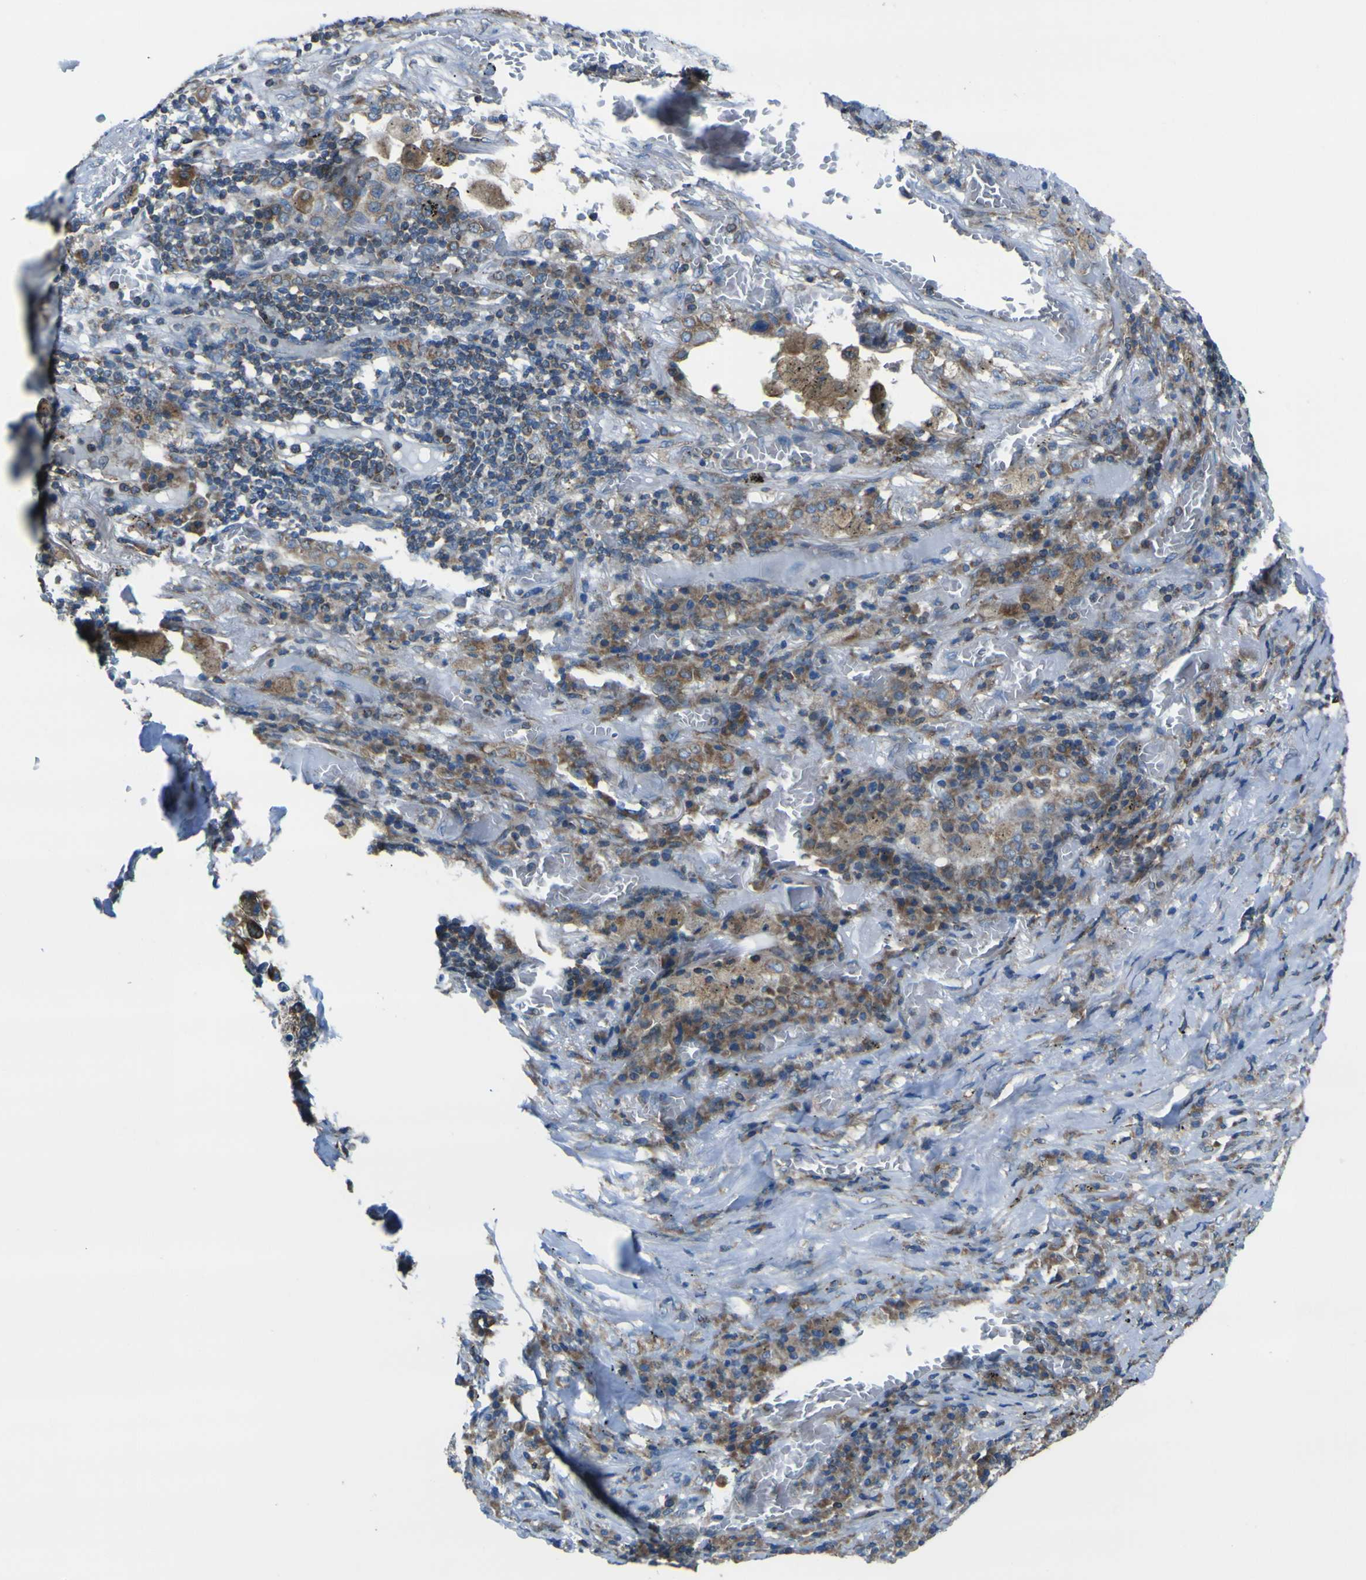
{"staining": {"intensity": "moderate", "quantity": "25%-75%", "location": "cytoplasmic/membranous"}, "tissue": "lung cancer", "cell_type": "Tumor cells", "image_type": "cancer", "snomed": [{"axis": "morphology", "description": "Squamous cell carcinoma, NOS"}, {"axis": "topography", "description": "Lung"}], "caption": "Moderate cytoplasmic/membranous positivity for a protein is seen in approximately 25%-75% of tumor cells of lung cancer using immunohistochemistry.", "gene": "STIM1", "patient": {"sex": "male", "age": 57}}